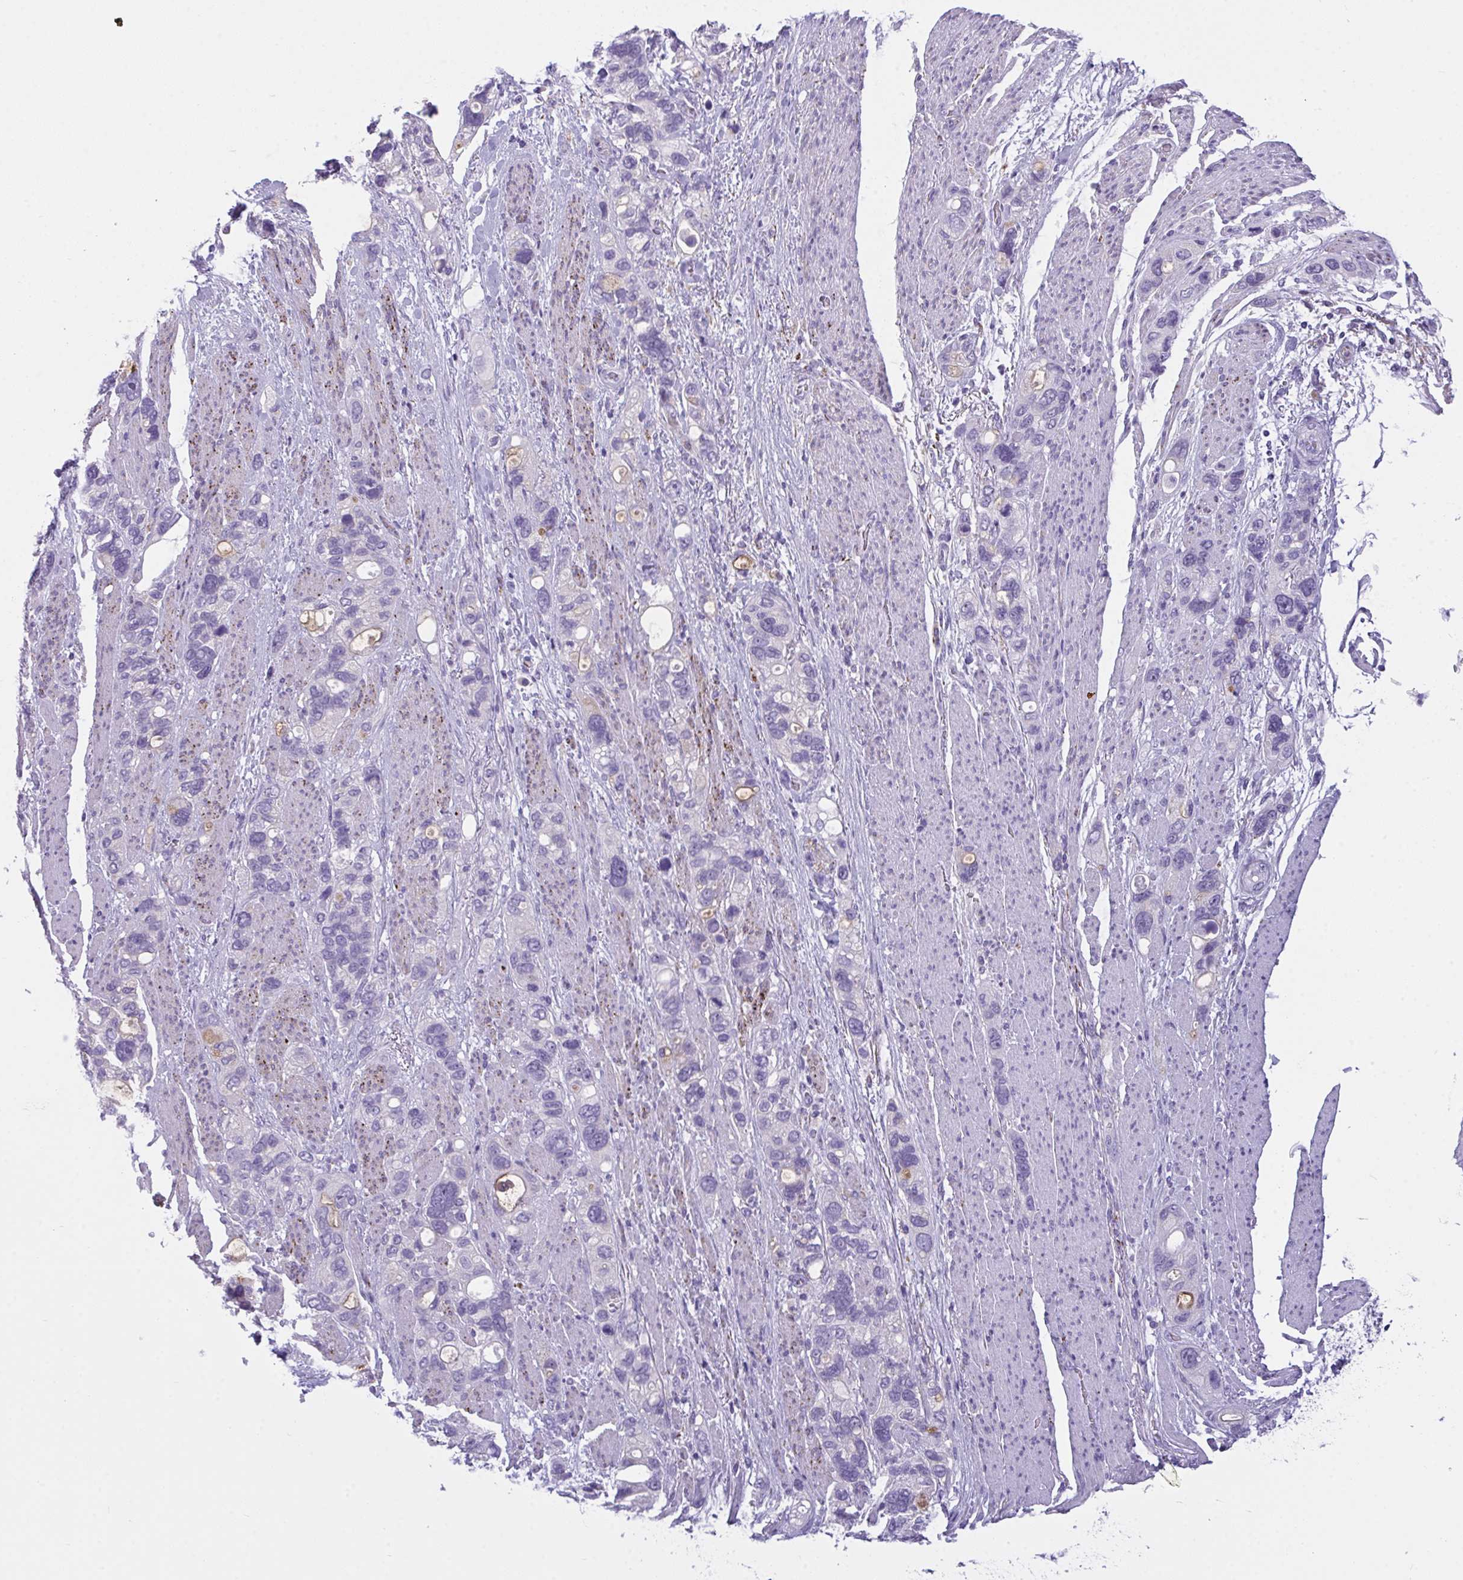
{"staining": {"intensity": "negative", "quantity": "none", "location": "none"}, "tissue": "stomach cancer", "cell_type": "Tumor cells", "image_type": "cancer", "snomed": [{"axis": "morphology", "description": "Adenocarcinoma, NOS"}, {"axis": "topography", "description": "Stomach, upper"}], "caption": "This is an IHC photomicrograph of adenocarcinoma (stomach). There is no staining in tumor cells.", "gene": "SEMA6B", "patient": {"sex": "female", "age": 81}}